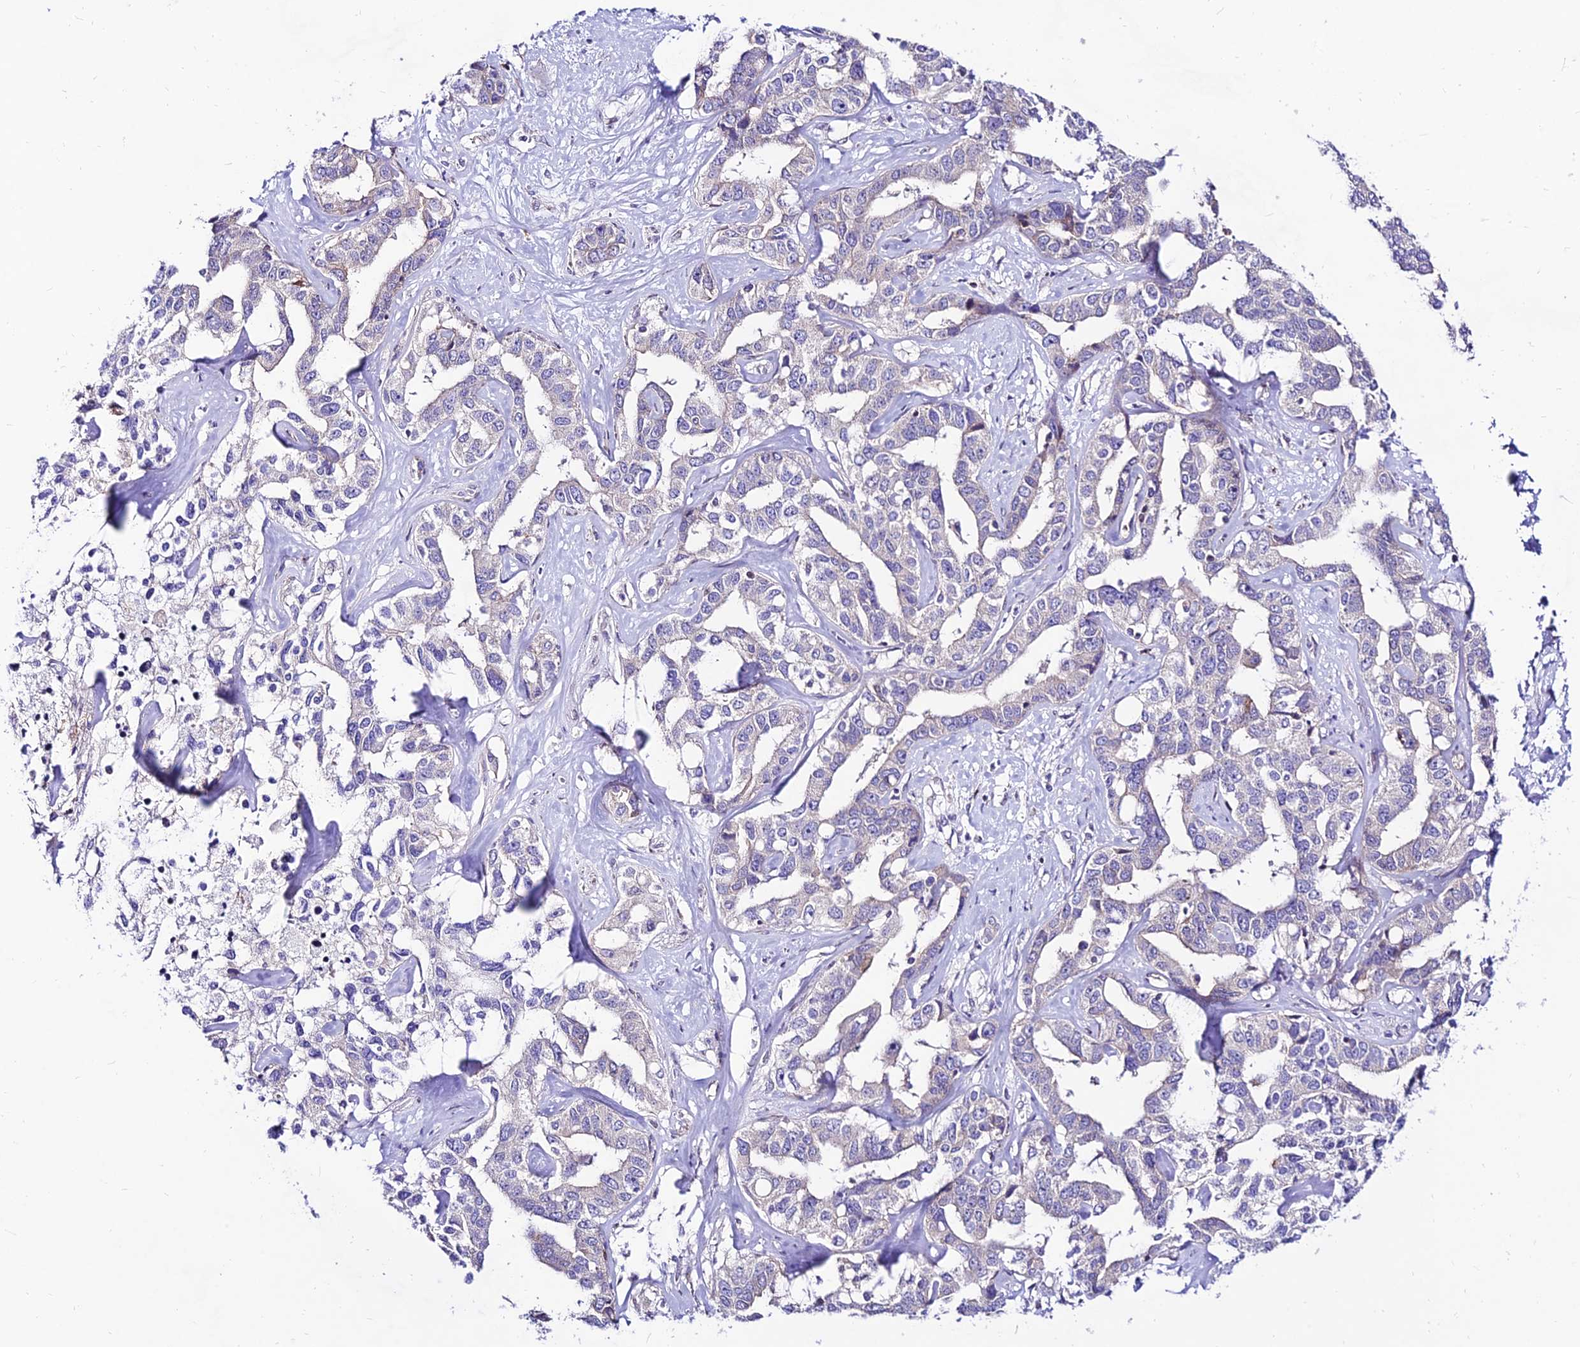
{"staining": {"intensity": "negative", "quantity": "none", "location": "none"}, "tissue": "liver cancer", "cell_type": "Tumor cells", "image_type": "cancer", "snomed": [{"axis": "morphology", "description": "Cholangiocarcinoma"}, {"axis": "topography", "description": "Liver"}], "caption": "Liver cancer (cholangiocarcinoma) stained for a protein using immunohistochemistry (IHC) reveals no positivity tumor cells.", "gene": "C6orf132", "patient": {"sex": "male", "age": 59}}